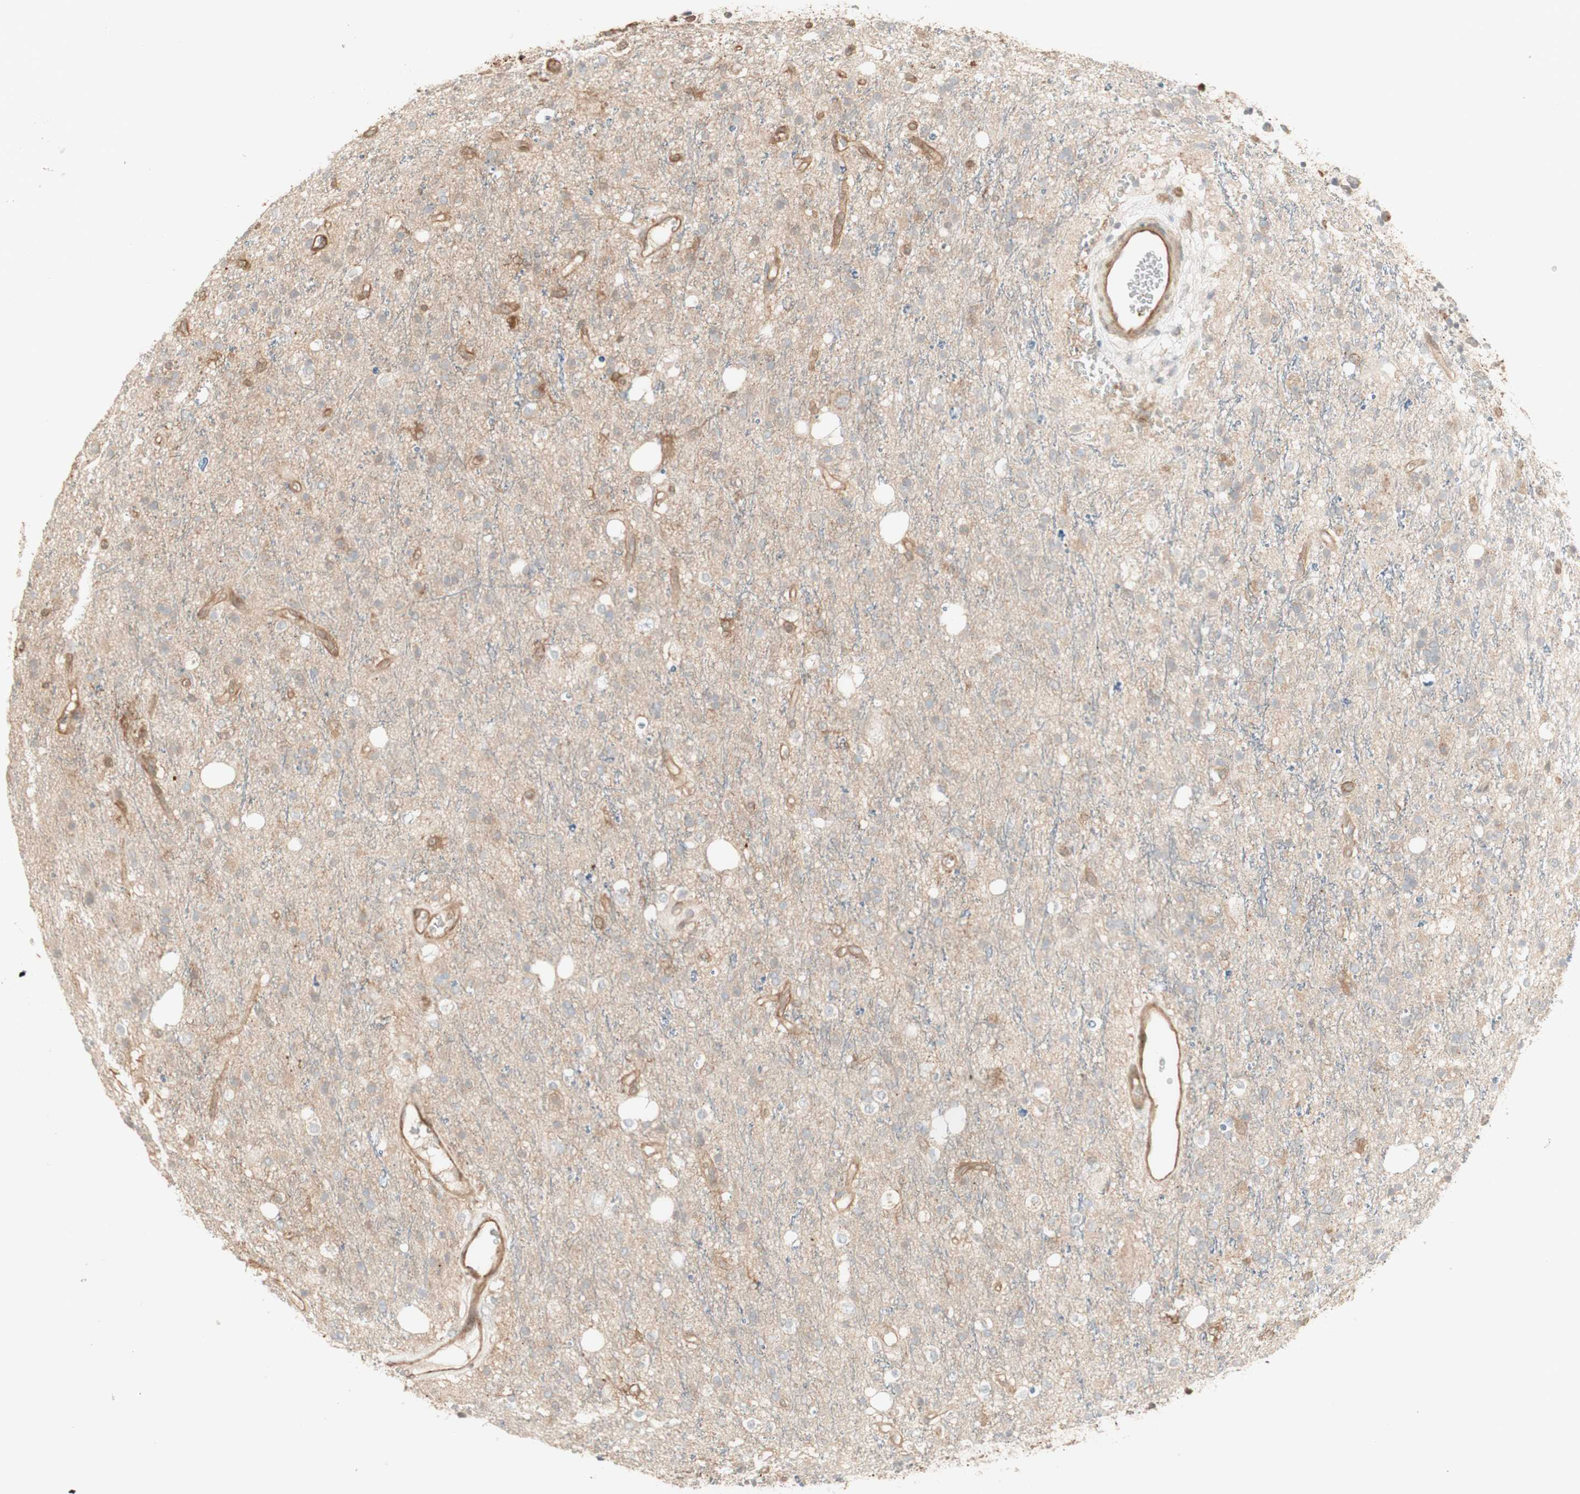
{"staining": {"intensity": "weak", "quantity": "25%-75%", "location": "cytoplasmic/membranous"}, "tissue": "glioma", "cell_type": "Tumor cells", "image_type": "cancer", "snomed": [{"axis": "morphology", "description": "Glioma, malignant, High grade"}, {"axis": "topography", "description": "Brain"}], "caption": "This histopathology image exhibits immunohistochemistry (IHC) staining of glioma, with low weak cytoplasmic/membranous staining in about 25%-75% of tumor cells.", "gene": "CNN3", "patient": {"sex": "male", "age": 47}}